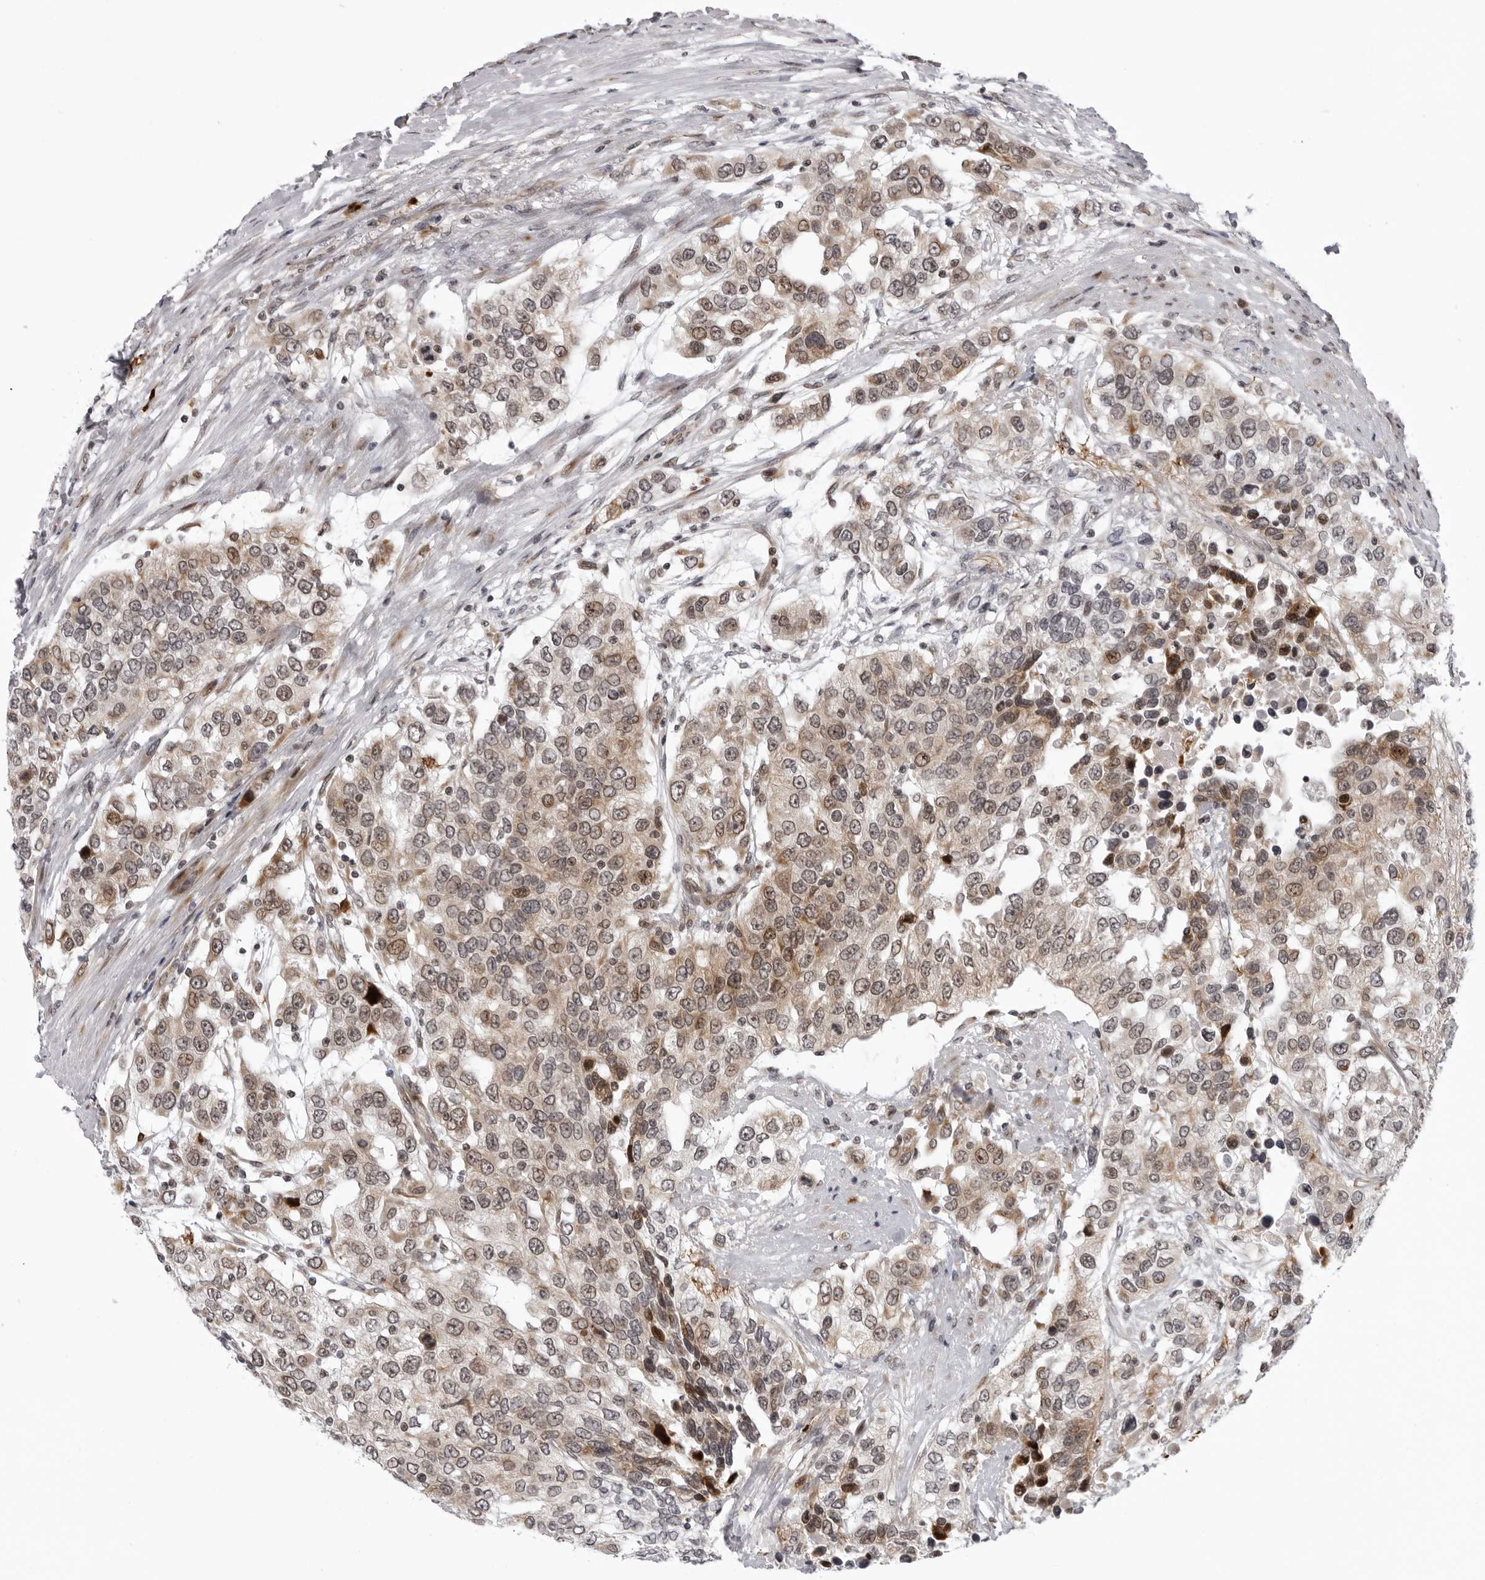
{"staining": {"intensity": "weak", "quantity": "25%-75%", "location": "cytoplasmic/membranous"}, "tissue": "urothelial cancer", "cell_type": "Tumor cells", "image_type": "cancer", "snomed": [{"axis": "morphology", "description": "Urothelial carcinoma, High grade"}, {"axis": "topography", "description": "Urinary bladder"}], "caption": "Immunohistochemical staining of urothelial cancer demonstrates low levels of weak cytoplasmic/membranous protein positivity in about 25%-75% of tumor cells. (IHC, brightfield microscopy, high magnification).", "gene": "GCSAML", "patient": {"sex": "female", "age": 80}}